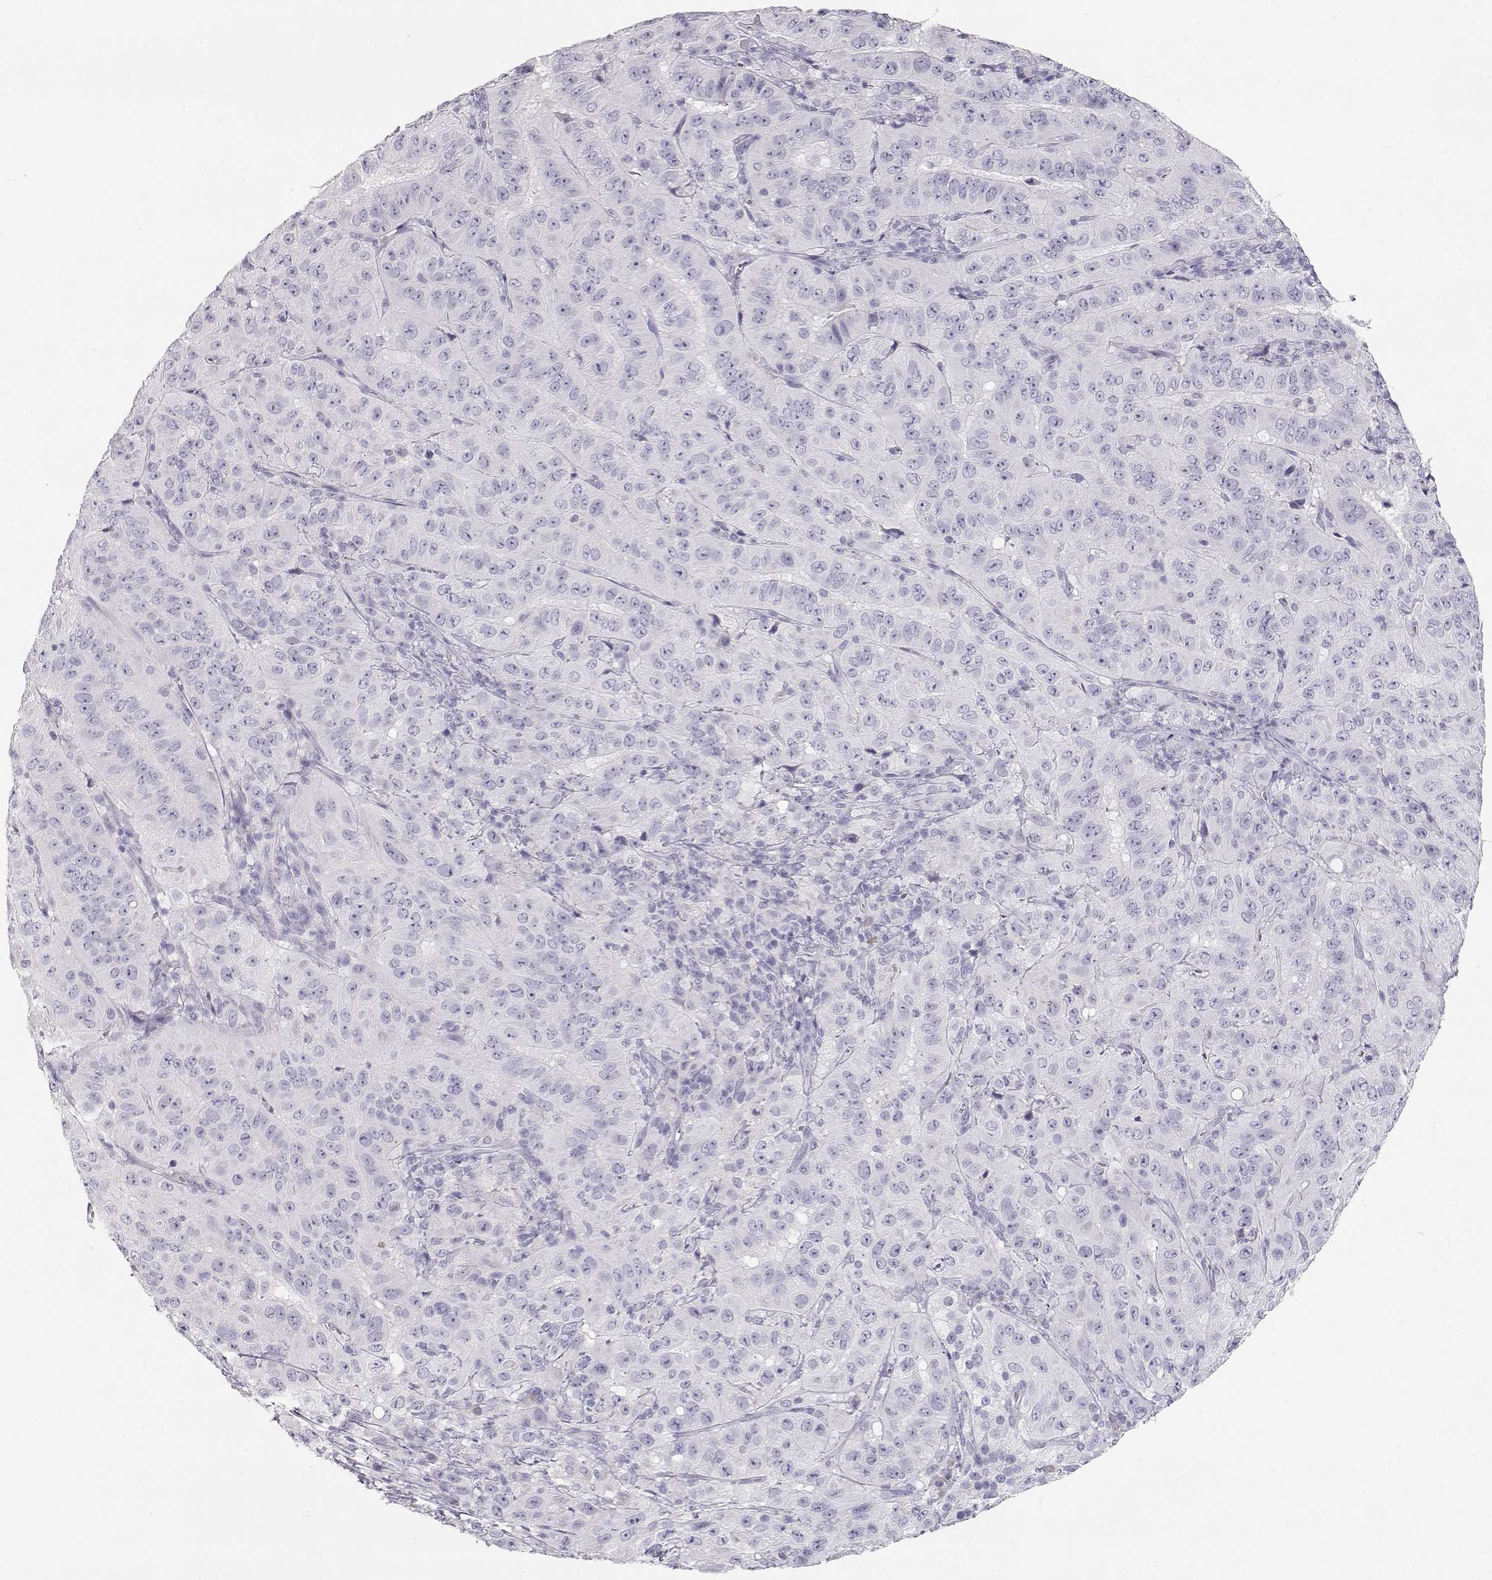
{"staining": {"intensity": "negative", "quantity": "none", "location": "none"}, "tissue": "pancreatic cancer", "cell_type": "Tumor cells", "image_type": "cancer", "snomed": [{"axis": "morphology", "description": "Adenocarcinoma, NOS"}, {"axis": "topography", "description": "Pancreas"}], "caption": "DAB (3,3'-diaminobenzidine) immunohistochemical staining of pancreatic adenocarcinoma exhibits no significant positivity in tumor cells.", "gene": "SLCO6A1", "patient": {"sex": "male", "age": 63}}